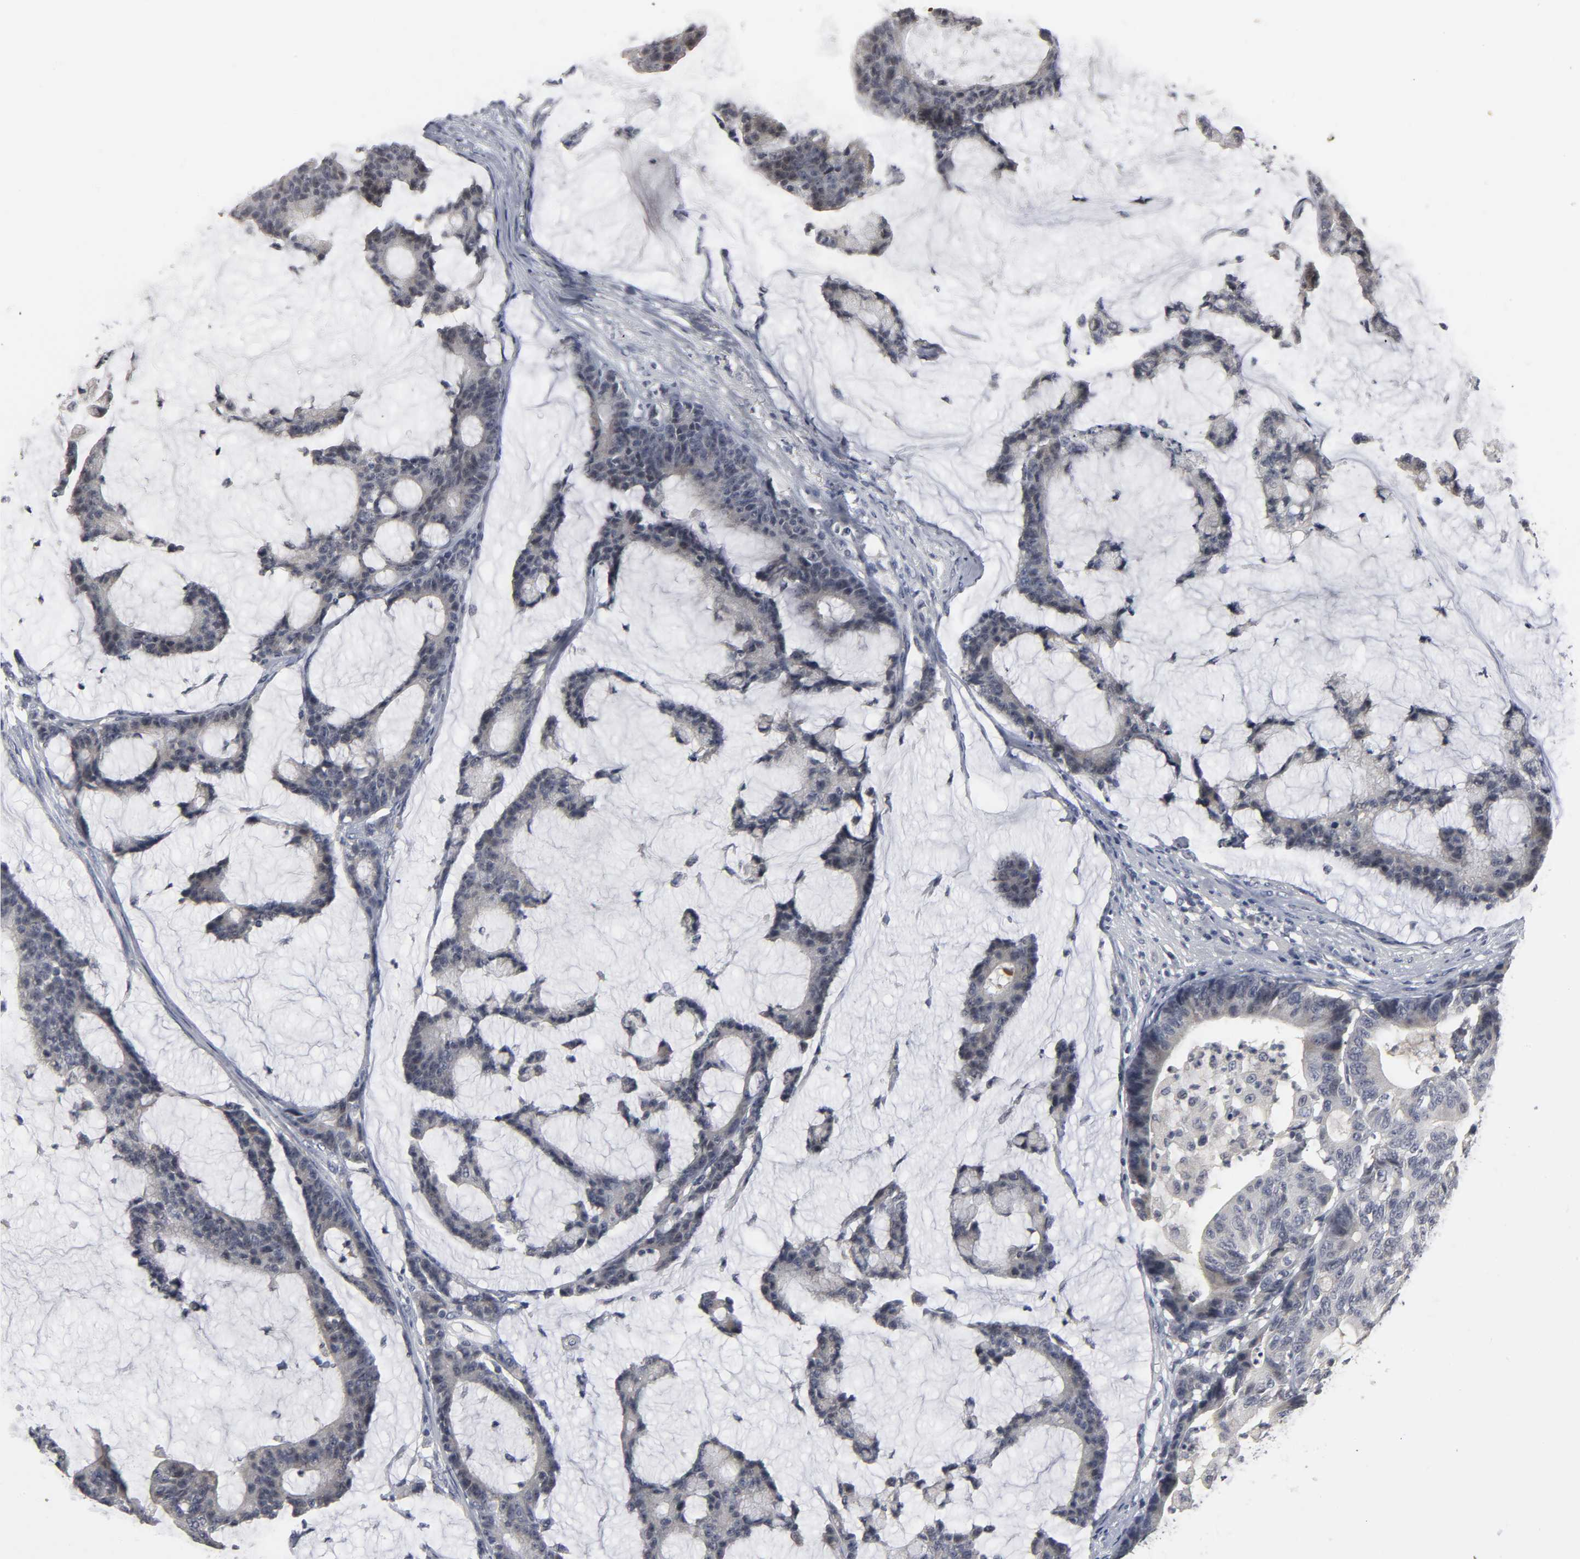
{"staining": {"intensity": "negative", "quantity": "none", "location": "none"}, "tissue": "colorectal cancer", "cell_type": "Tumor cells", "image_type": "cancer", "snomed": [{"axis": "morphology", "description": "Adenocarcinoma, NOS"}, {"axis": "topography", "description": "Colon"}], "caption": "Immunohistochemistry of colorectal cancer demonstrates no expression in tumor cells.", "gene": "TCAP", "patient": {"sex": "female", "age": 84}}